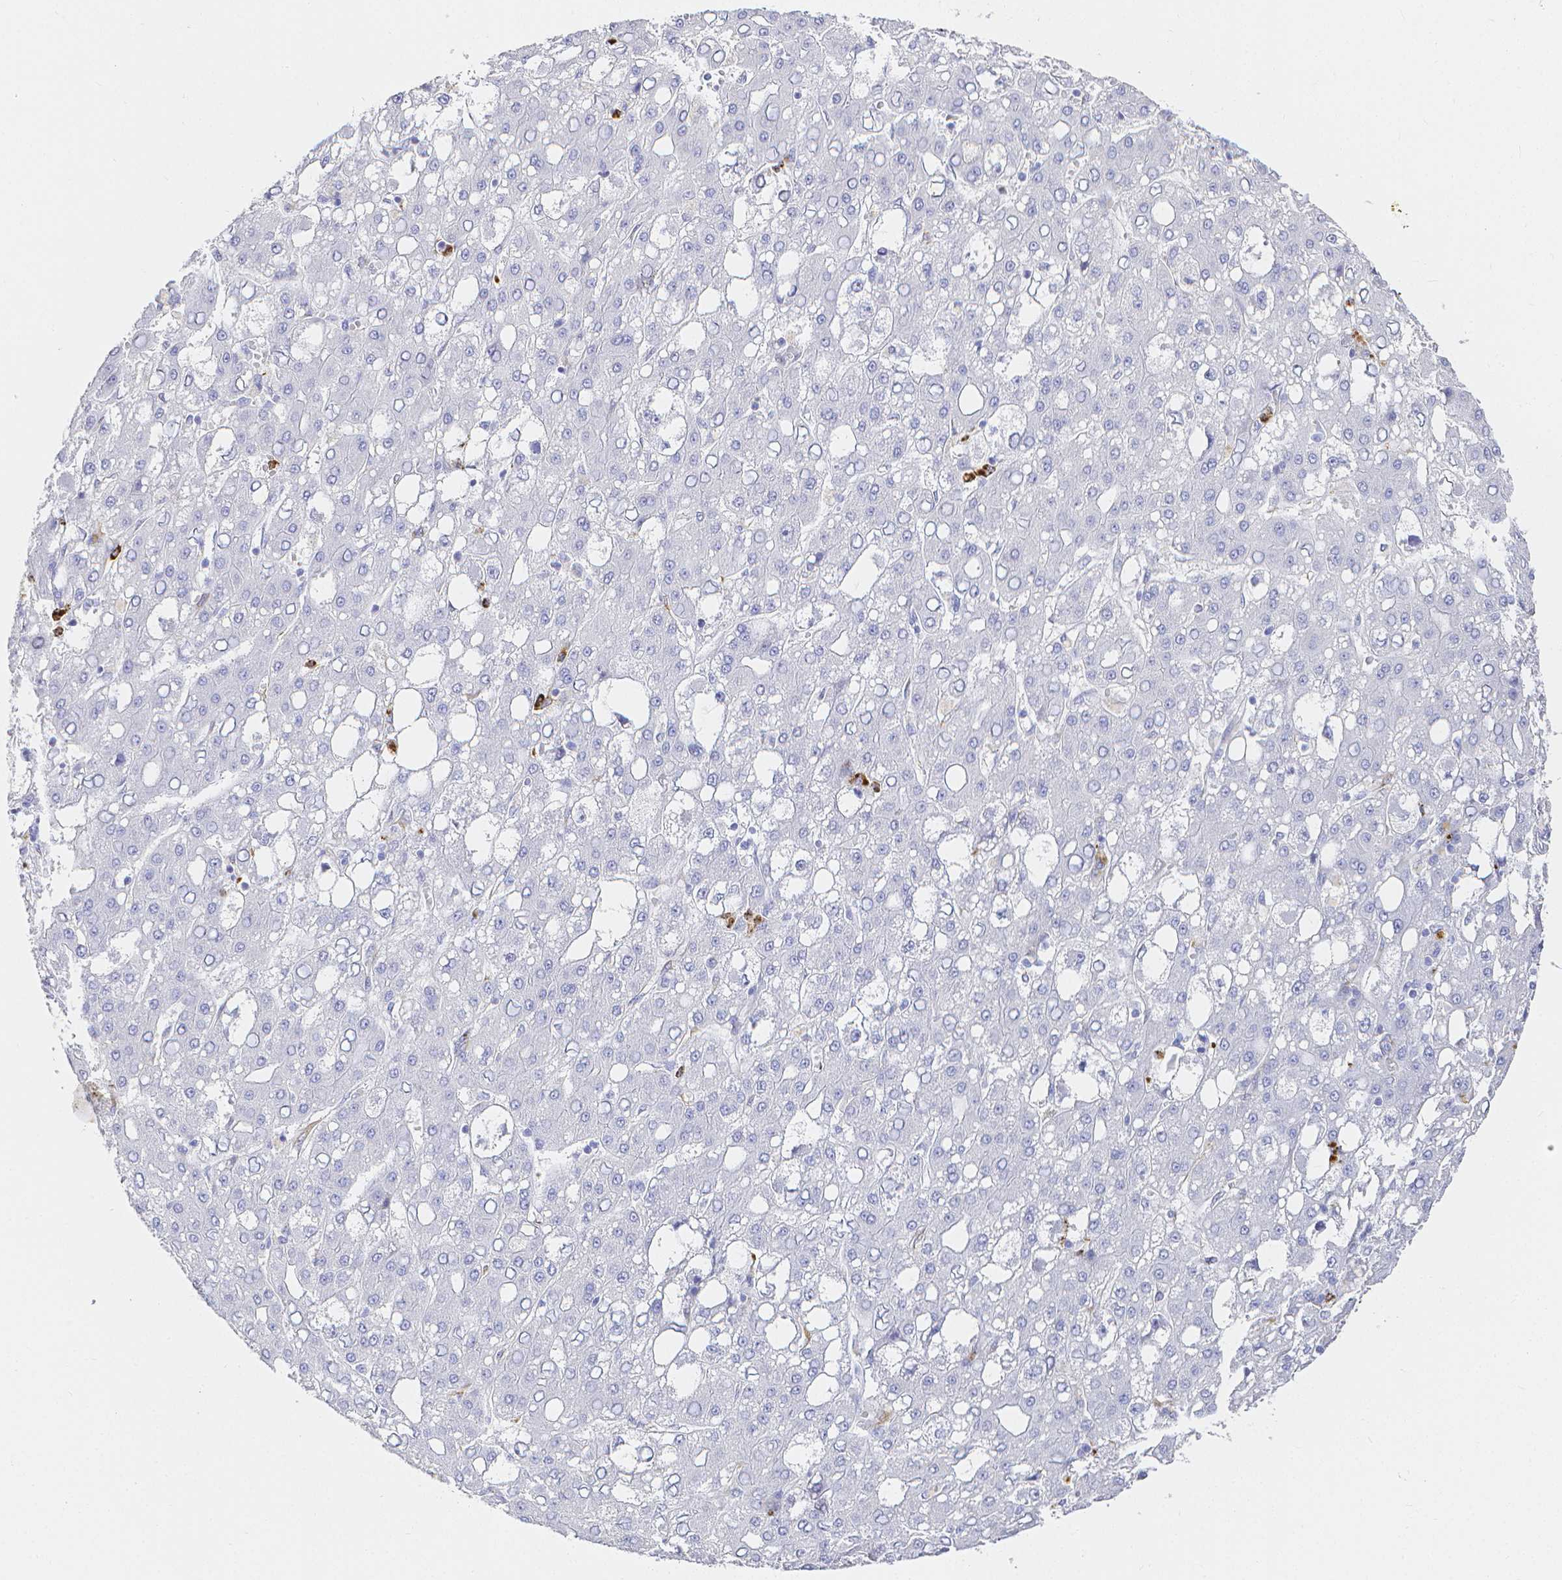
{"staining": {"intensity": "negative", "quantity": "none", "location": "none"}, "tissue": "liver cancer", "cell_type": "Tumor cells", "image_type": "cancer", "snomed": [{"axis": "morphology", "description": "Carcinoma, Hepatocellular, NOS"}, {"axis": "topography", "description": "Liver"}], "caption": "IHC micrograph of neoplastic tissue: liver hepatocellular carcinoma stained with DAB reveals no significant protein staining in tumor cells. (Stains: DAB IHC with hematoxylin counter stain, Microscopy: brightfield microscopy at high magnification).", "gene": "SMURF1", "patient": {"sex": "male", "age": 65}}